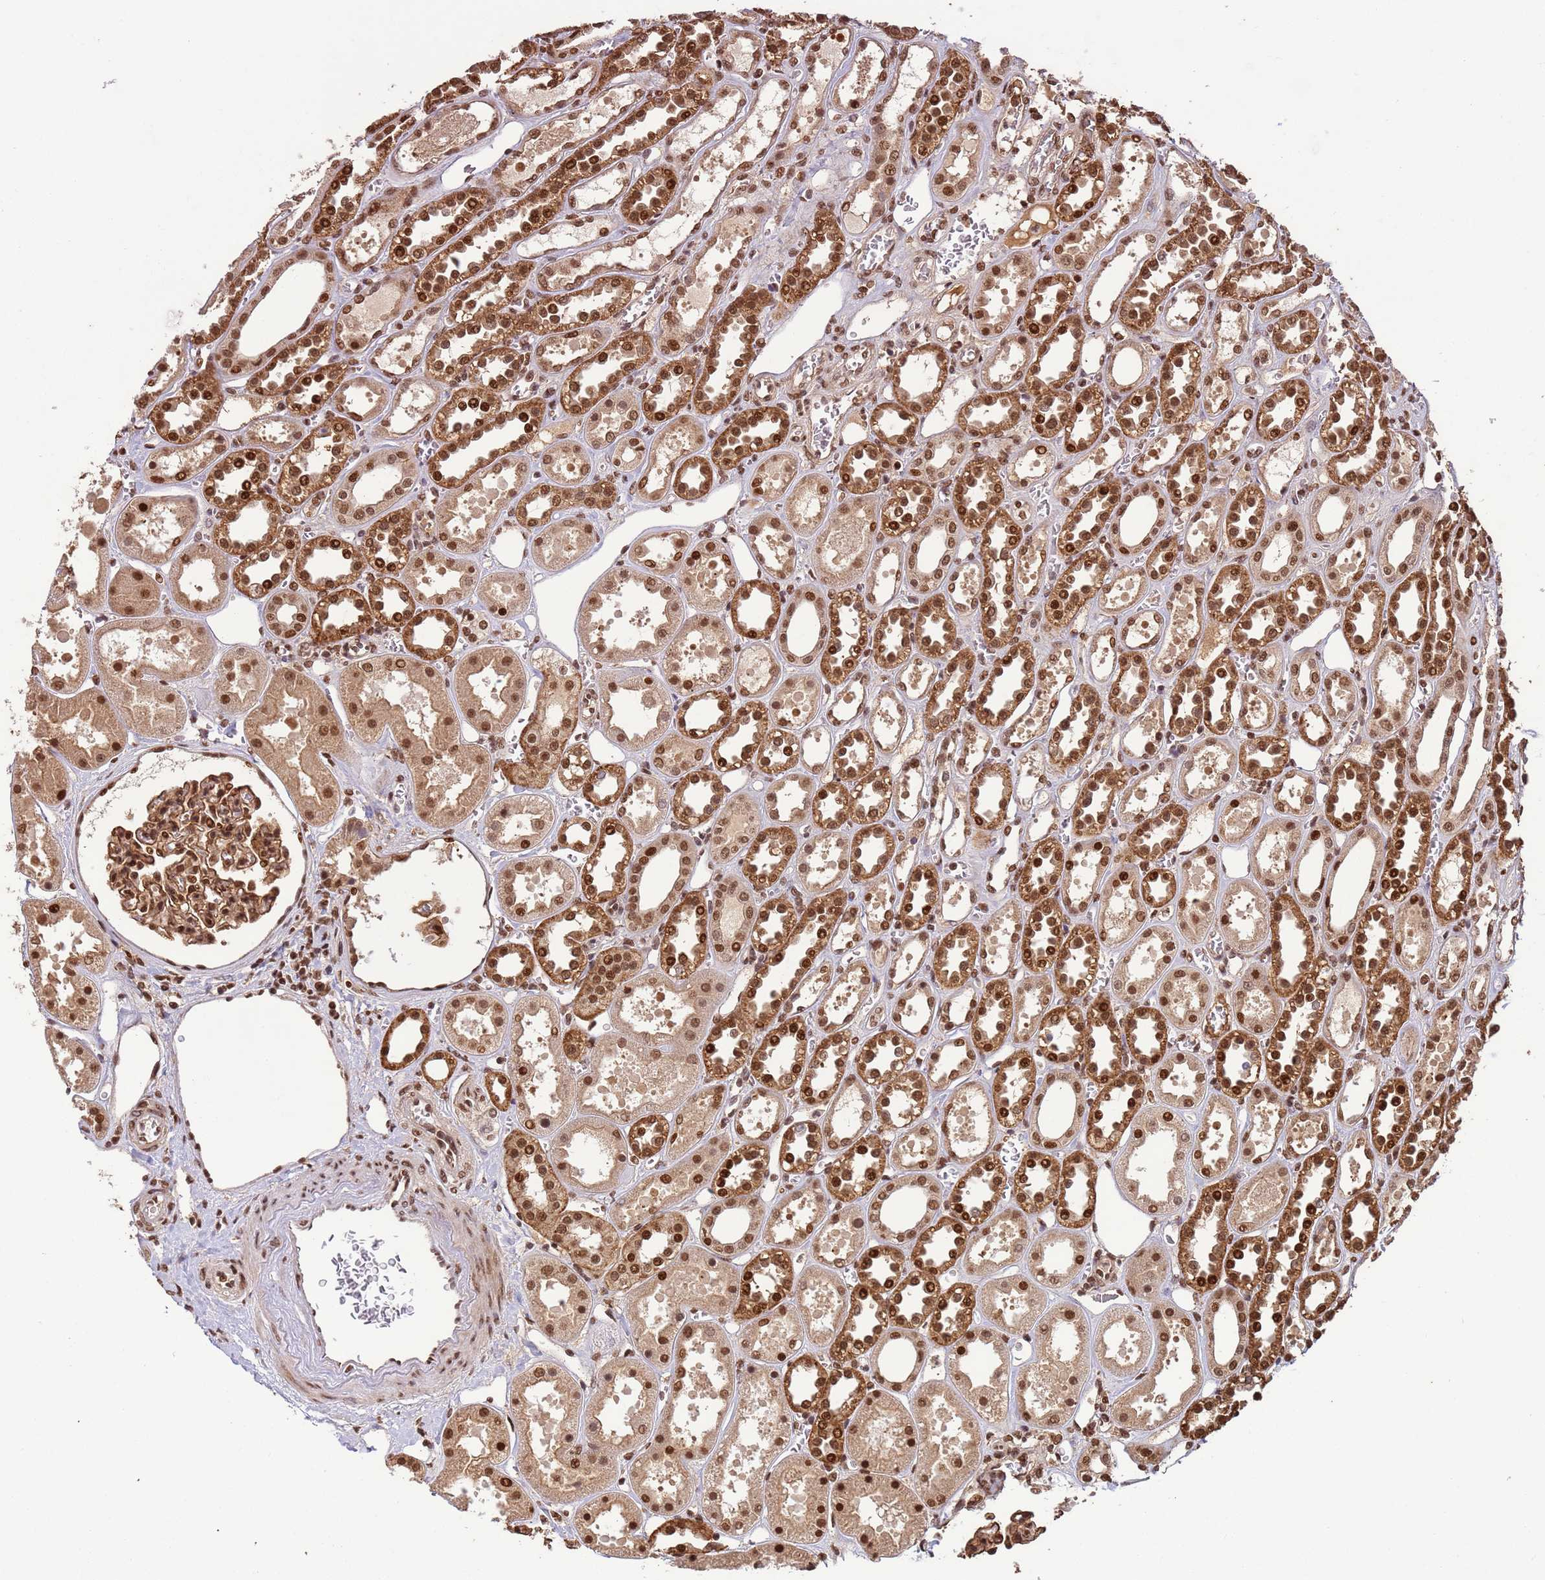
{"staining": {"intensity": "strong", "quantity": ">75%", "location": "cytoplasmic/membranous,nuclear"}, "tissue": "kidney", "cell_type": "Cells in glomeruli", "image_type": "normal", "snomed": [{"axis": "morphology", "description": "Normal tissue, NOS"}, {"axis": "topography", "description": "Kidney"}], "caption": "This is a photomicrograph of IHC staining of unremarkable kidney, which shows strong expression in the cytoplasmic/membranous,nuclear of cells in glomeruli.", "gene": "ZBTB12", "patient": {"sex": "female", "age": 41}}